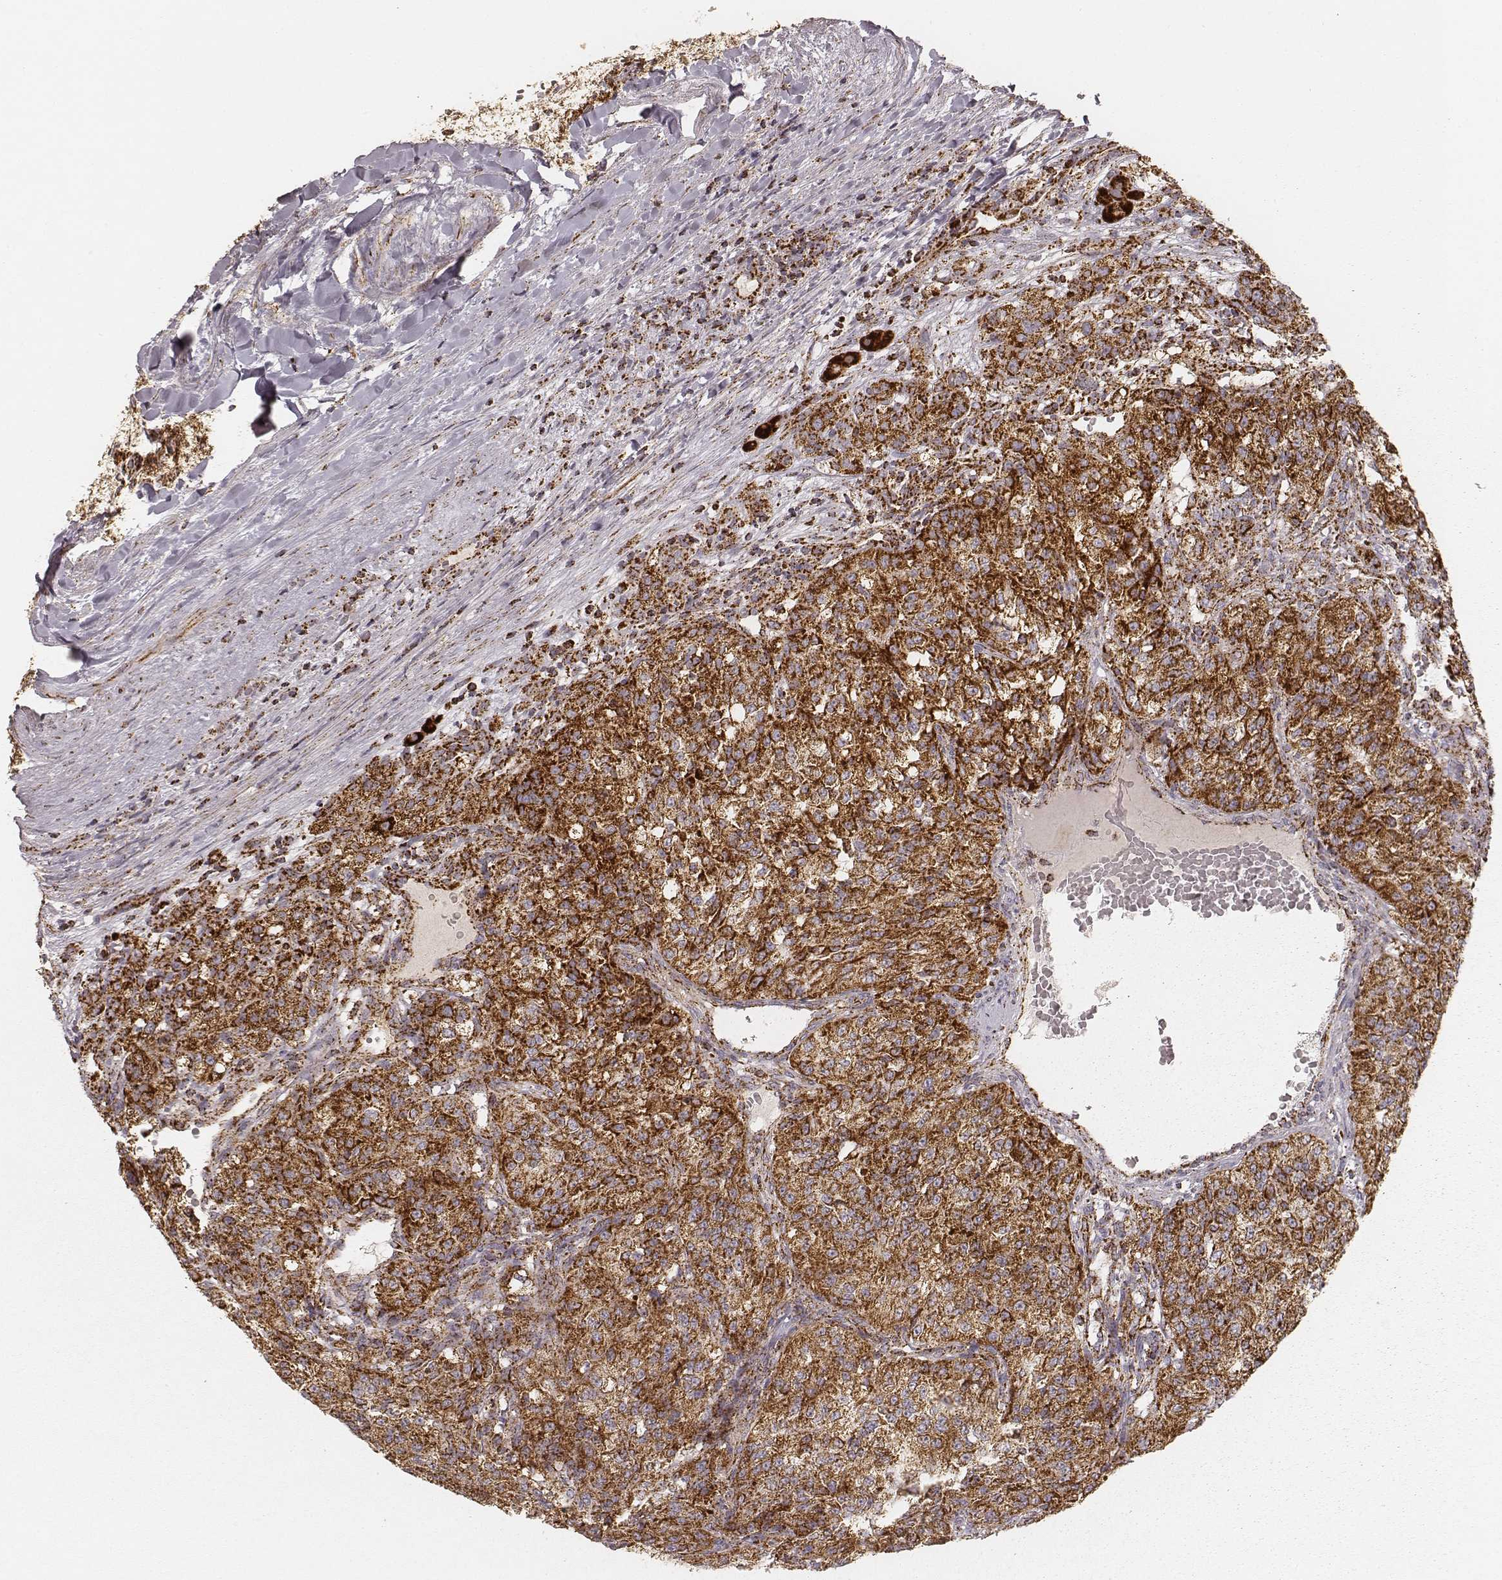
{"staining": {"intensity": "strong", "quantity": ">75%", "location": "cytoplasmic/membranous"}, "tissue": "renal cancer", "cell_type": "Tumor cells", "image_type": "cancer", "snomed": [{"axis": "morphology", "description": "Adenocarcinoma, NOS"}, {"axis": "topography", "description": "Kidney"}], "caption": "A high amount of strong cytoplasmic/membranous expression is identified in approximately >75% of tumor cells in adenocarcinoma (renal) tissue.", "gene": "CS", "patient": {"sex": "female", "age": 63}}